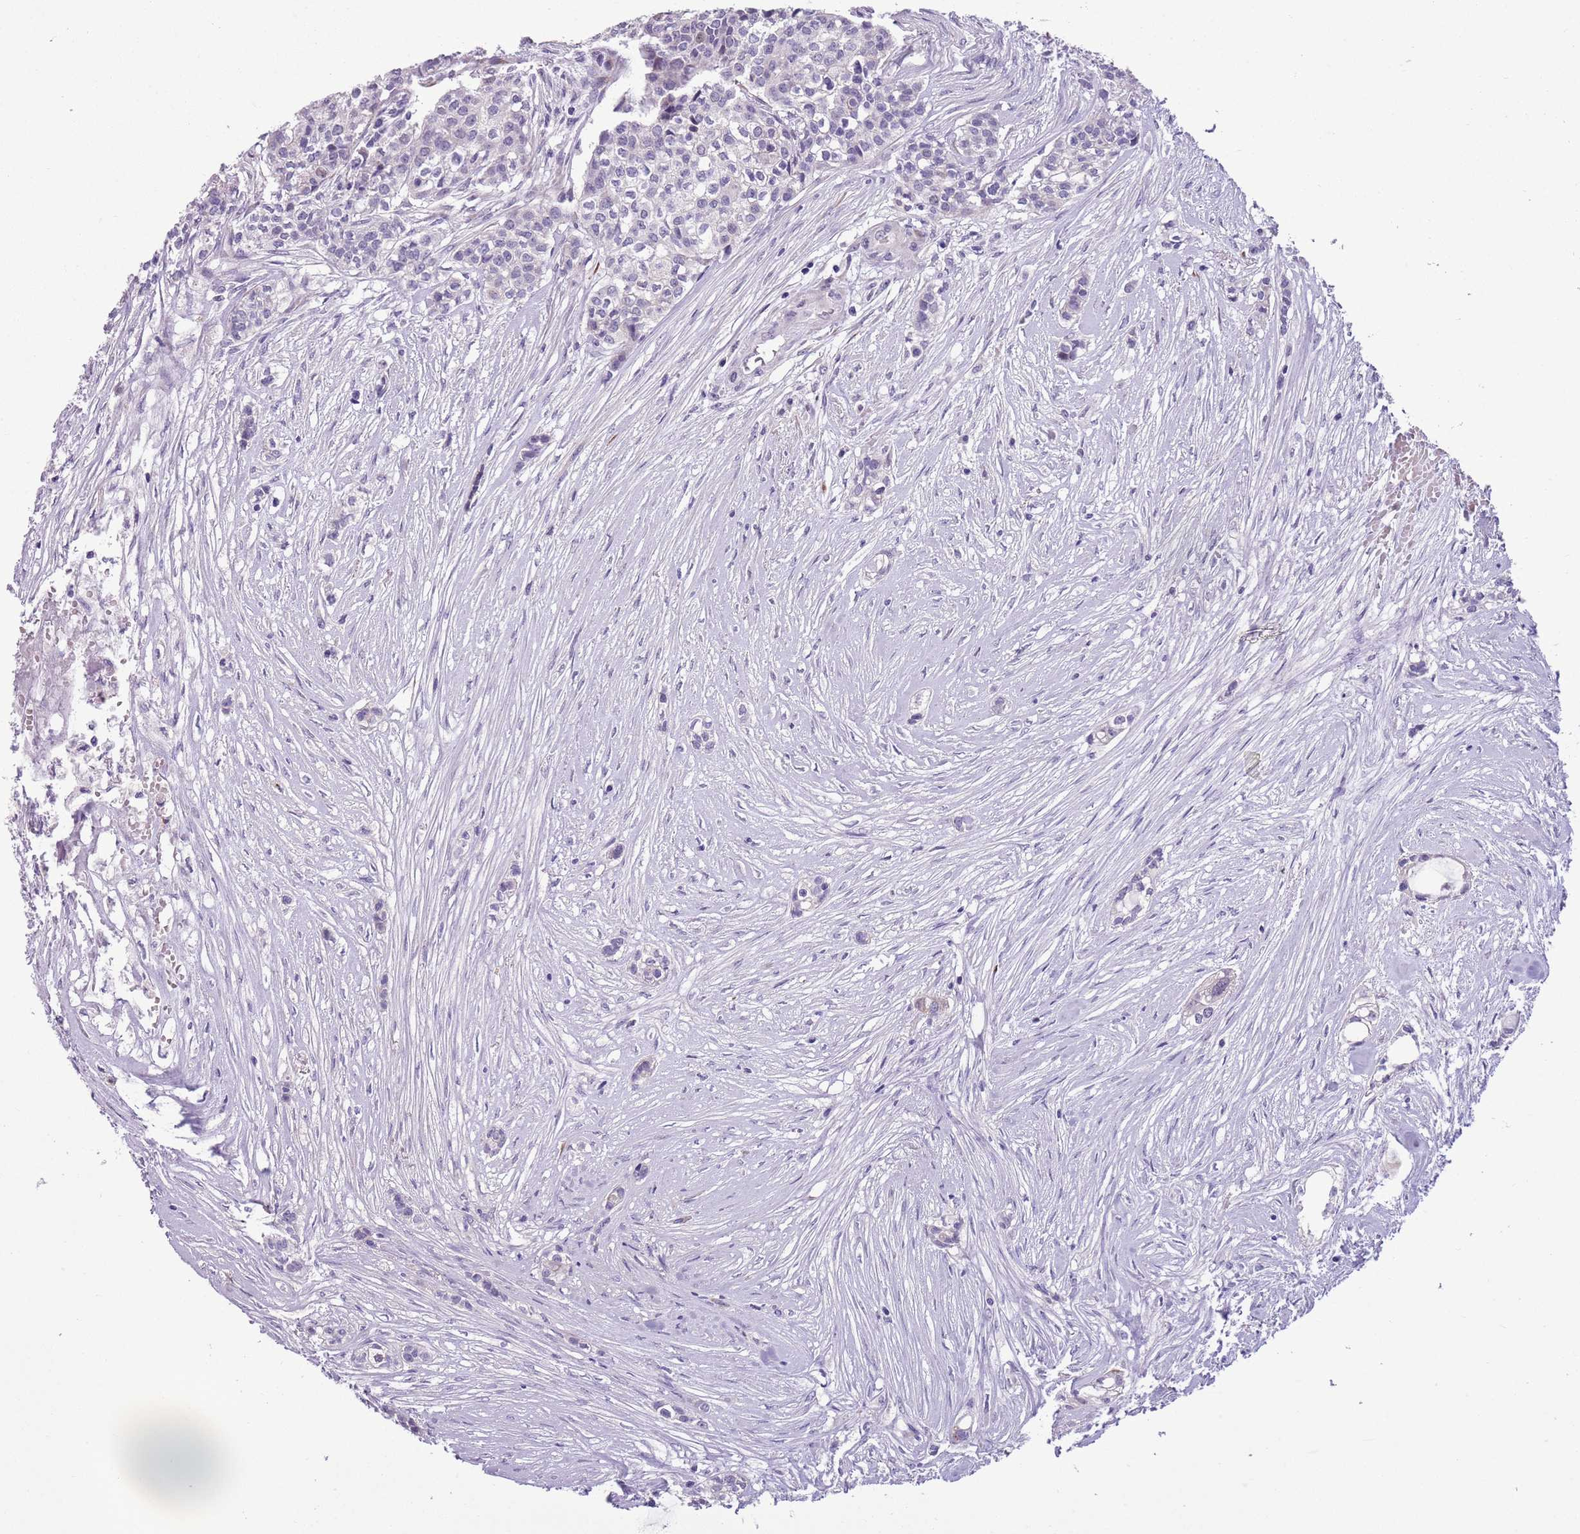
{"staining": {"intensity": "negative", "quantity": "none", "location": "none"}, "tissue": "head and neck cancer", "cell_type": "Tumor cells", "image_type": "cancer", "snomed": [{"axis": "morphology", "description": "Adenocarcinoma, NOS"}, {"axis": "topography", "description": "Head-Neck"}], "caption": "Tumor cells are negative for protein expression in human adenocarcinoma (head and neck).", "gene": "MRPL32", "patient": {"sex": "male", "age": 81}}